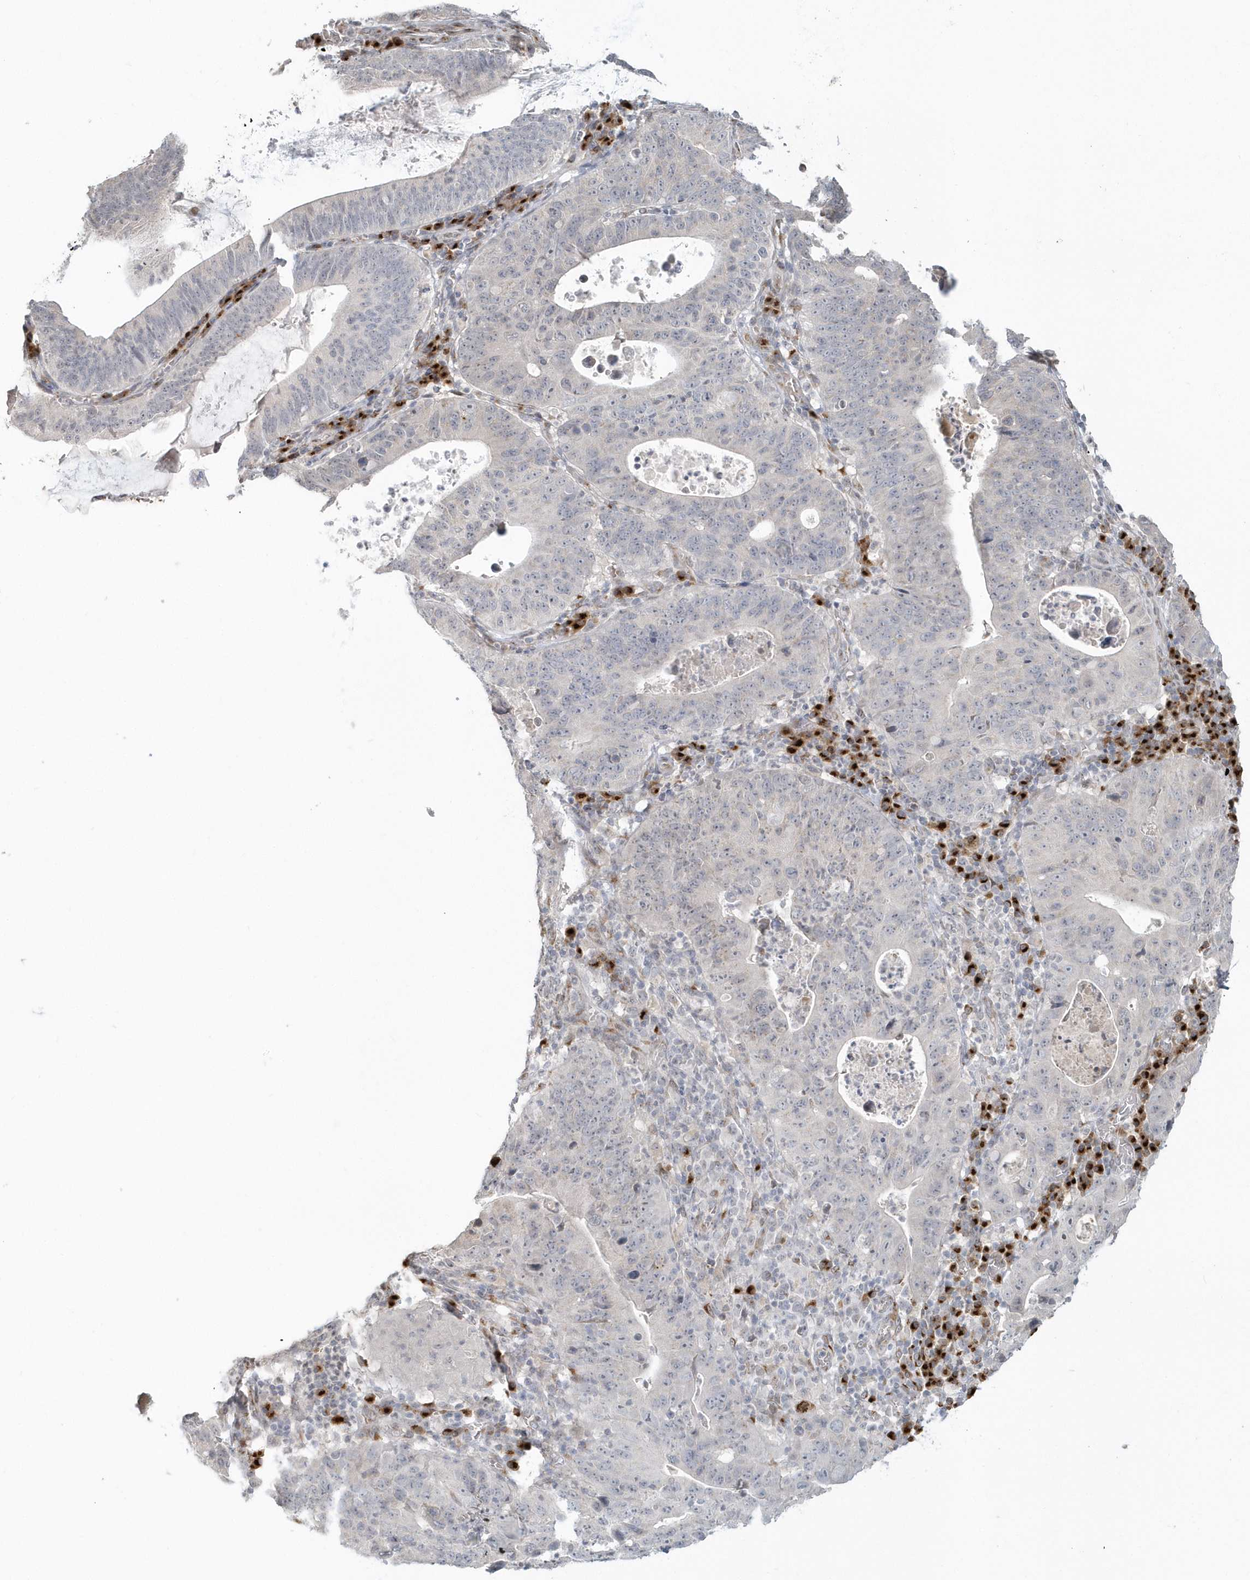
{"staining": {"intensity": "negative", "quantity": "none", "location": "none"}, "tissue": "stomach cancer", "cell_type": "Tumor cells", "image_type": "cancer", "snomed": [{"axis": "morphology", "description": "Adenocarcinoma, NOS"}, {"axis": "topography", "description": "Stomach"}], "caption": "Stomach cancer (adenocarcinoma) was stained to show a protein in brown. There is no significant staining in tumor cells.", "gene": "DHFR", "patient": {"sex": "male", "age": 59}}